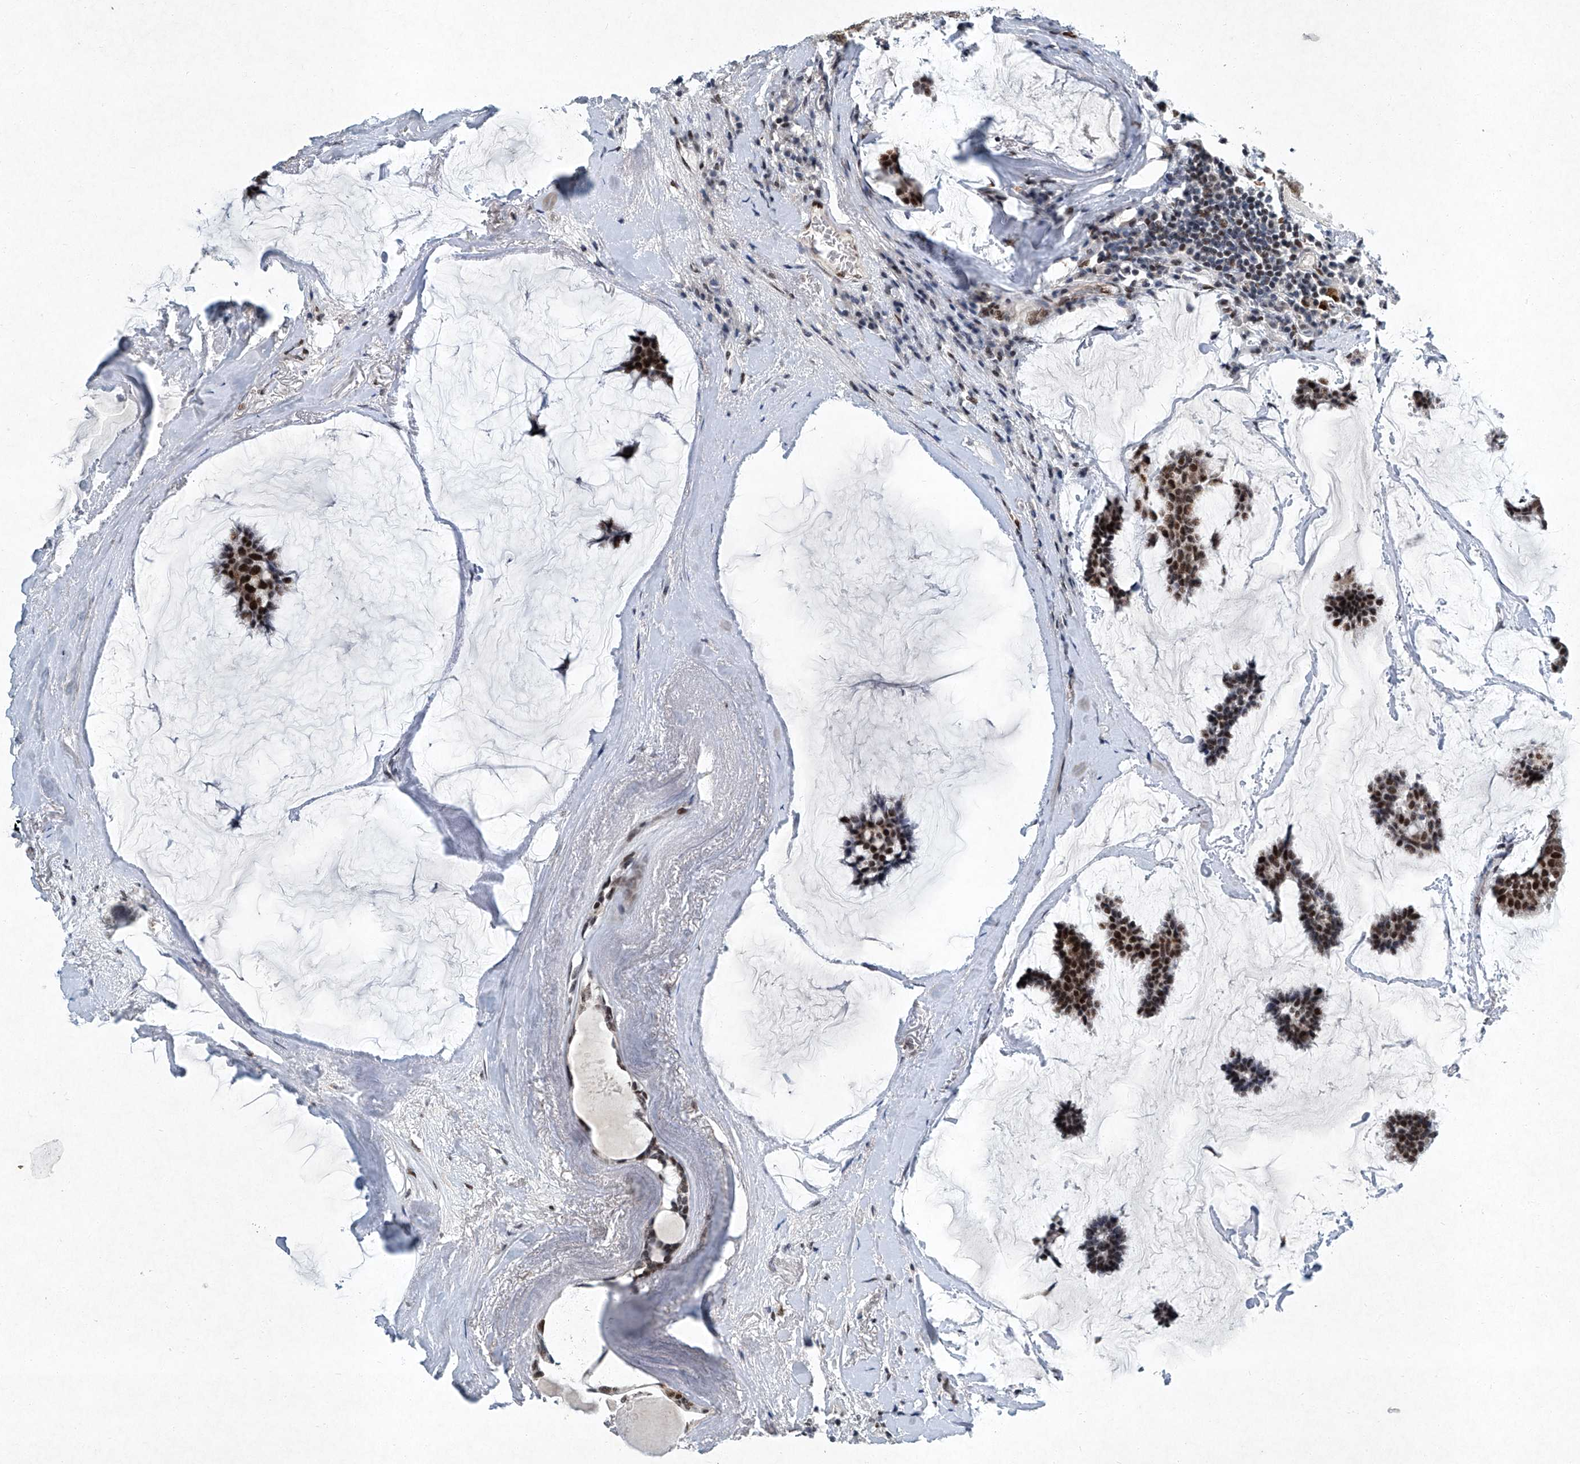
{"staining": {"intensity": "strong", "quantity": ">75%", "location": "nuclear"}, "tissue": "breast cancer", "cell_type": "Tumor cells", "image_type": "cancer", "snomed": [{"axis": "morphology", "description": "Duct carcinoma"}, {"axis": "topography", "description": "Breast"}], "caption": "A high amount of strong nuclear positivity is seen in about >75% of tumor cells in breast cancer (infiltrating ductal carcinoma) tissue.", "gene": "TFDP1", "patient": {"sex": "female", "age": 93}}